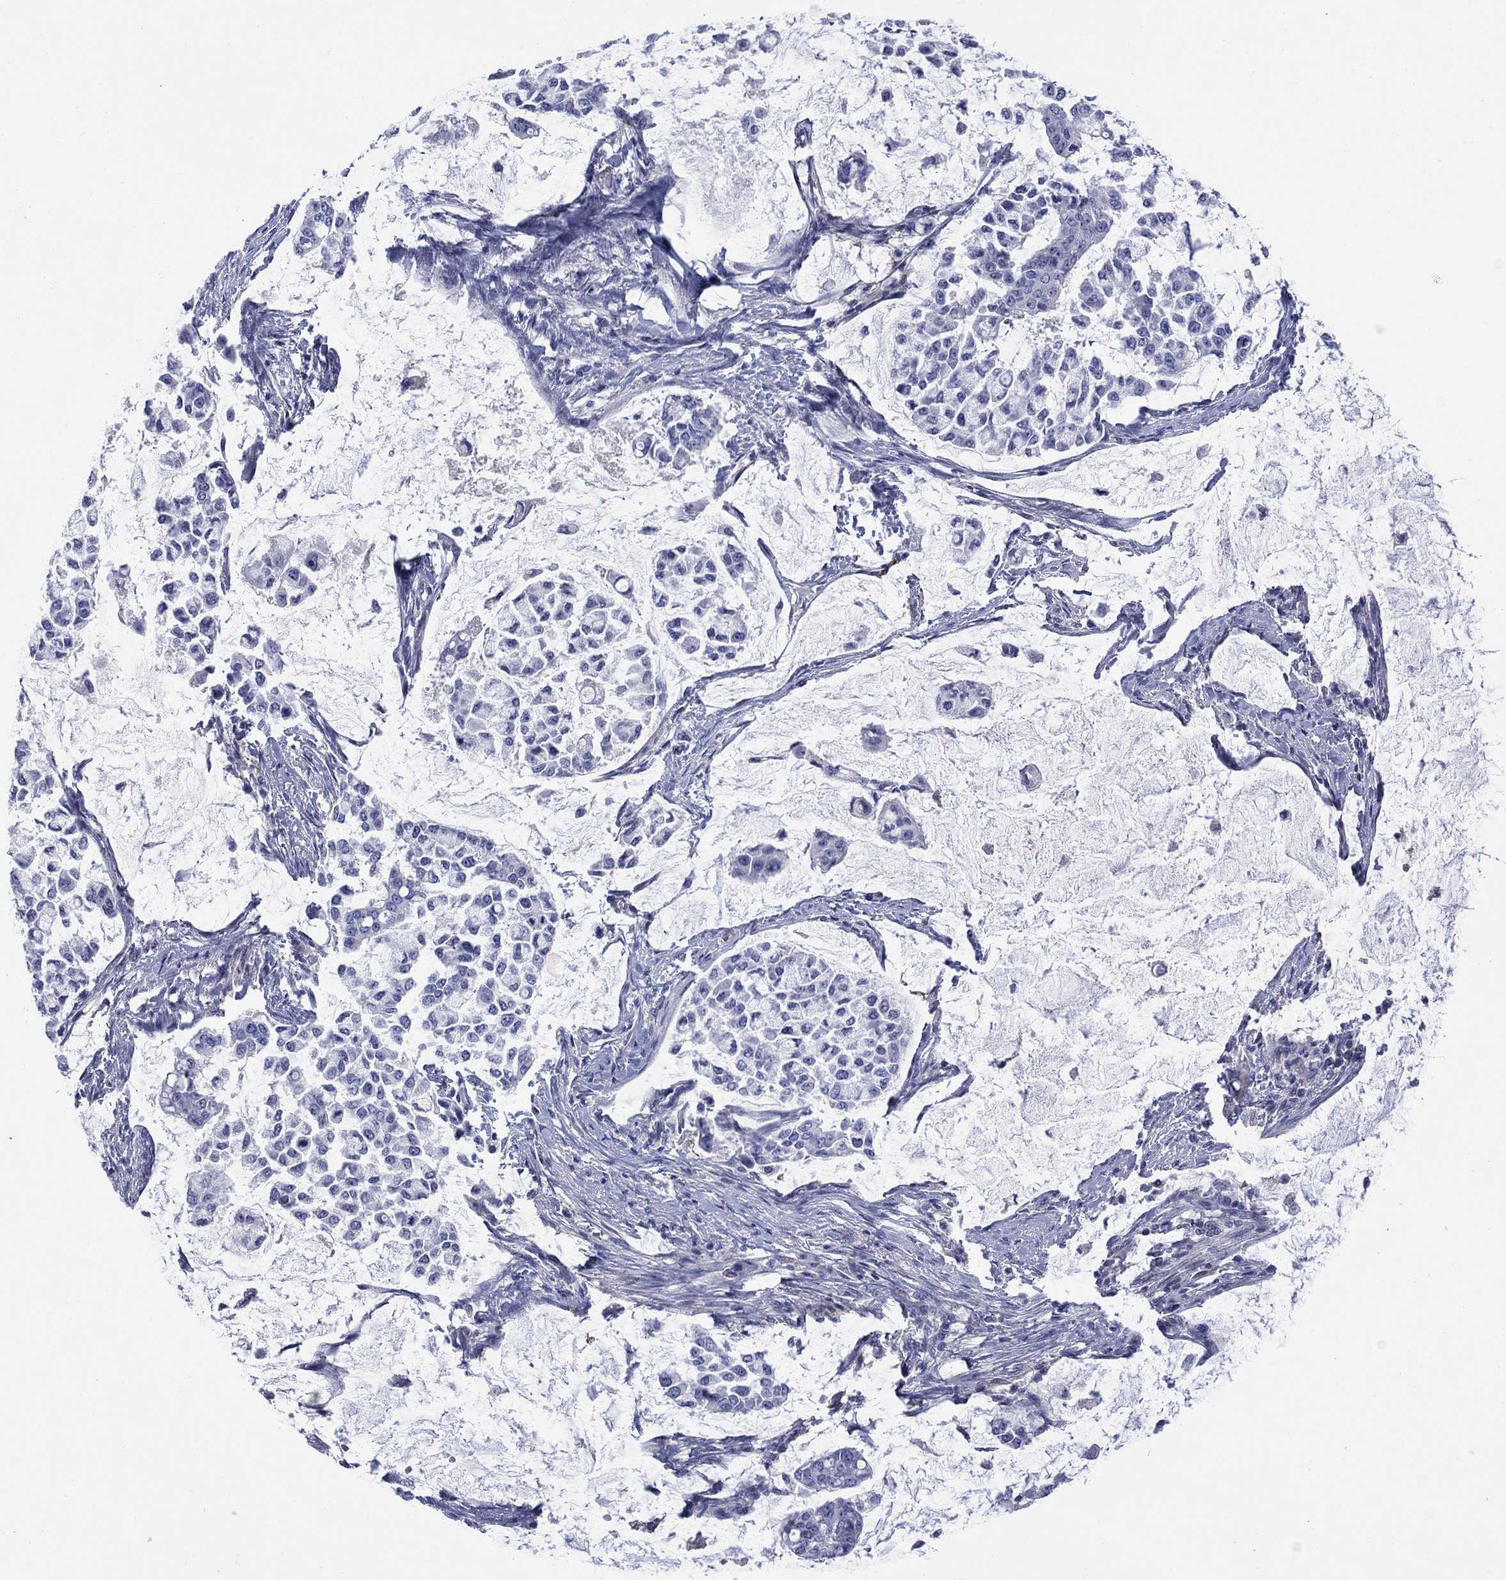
{"staining": {"intensity": "negative", "quantity": "none", "location": "none"}, "tissue": "stomach cancer", "cell_type": "Tumor cells", "image_type": "cancer", "snomed": [{"axis": "morphology", "description": "Adenocarcinoma, NOS"}, {"axis": "topography", "description": "Stomach"}], "caption": "IHC image of neoplastic tissue: human stomach adenocarcinoma stained with DAB reveals no significant protein staining in tumor cells.", "gene": "PTPRZ1", "patient": {"sex": "male", "age": 82}}